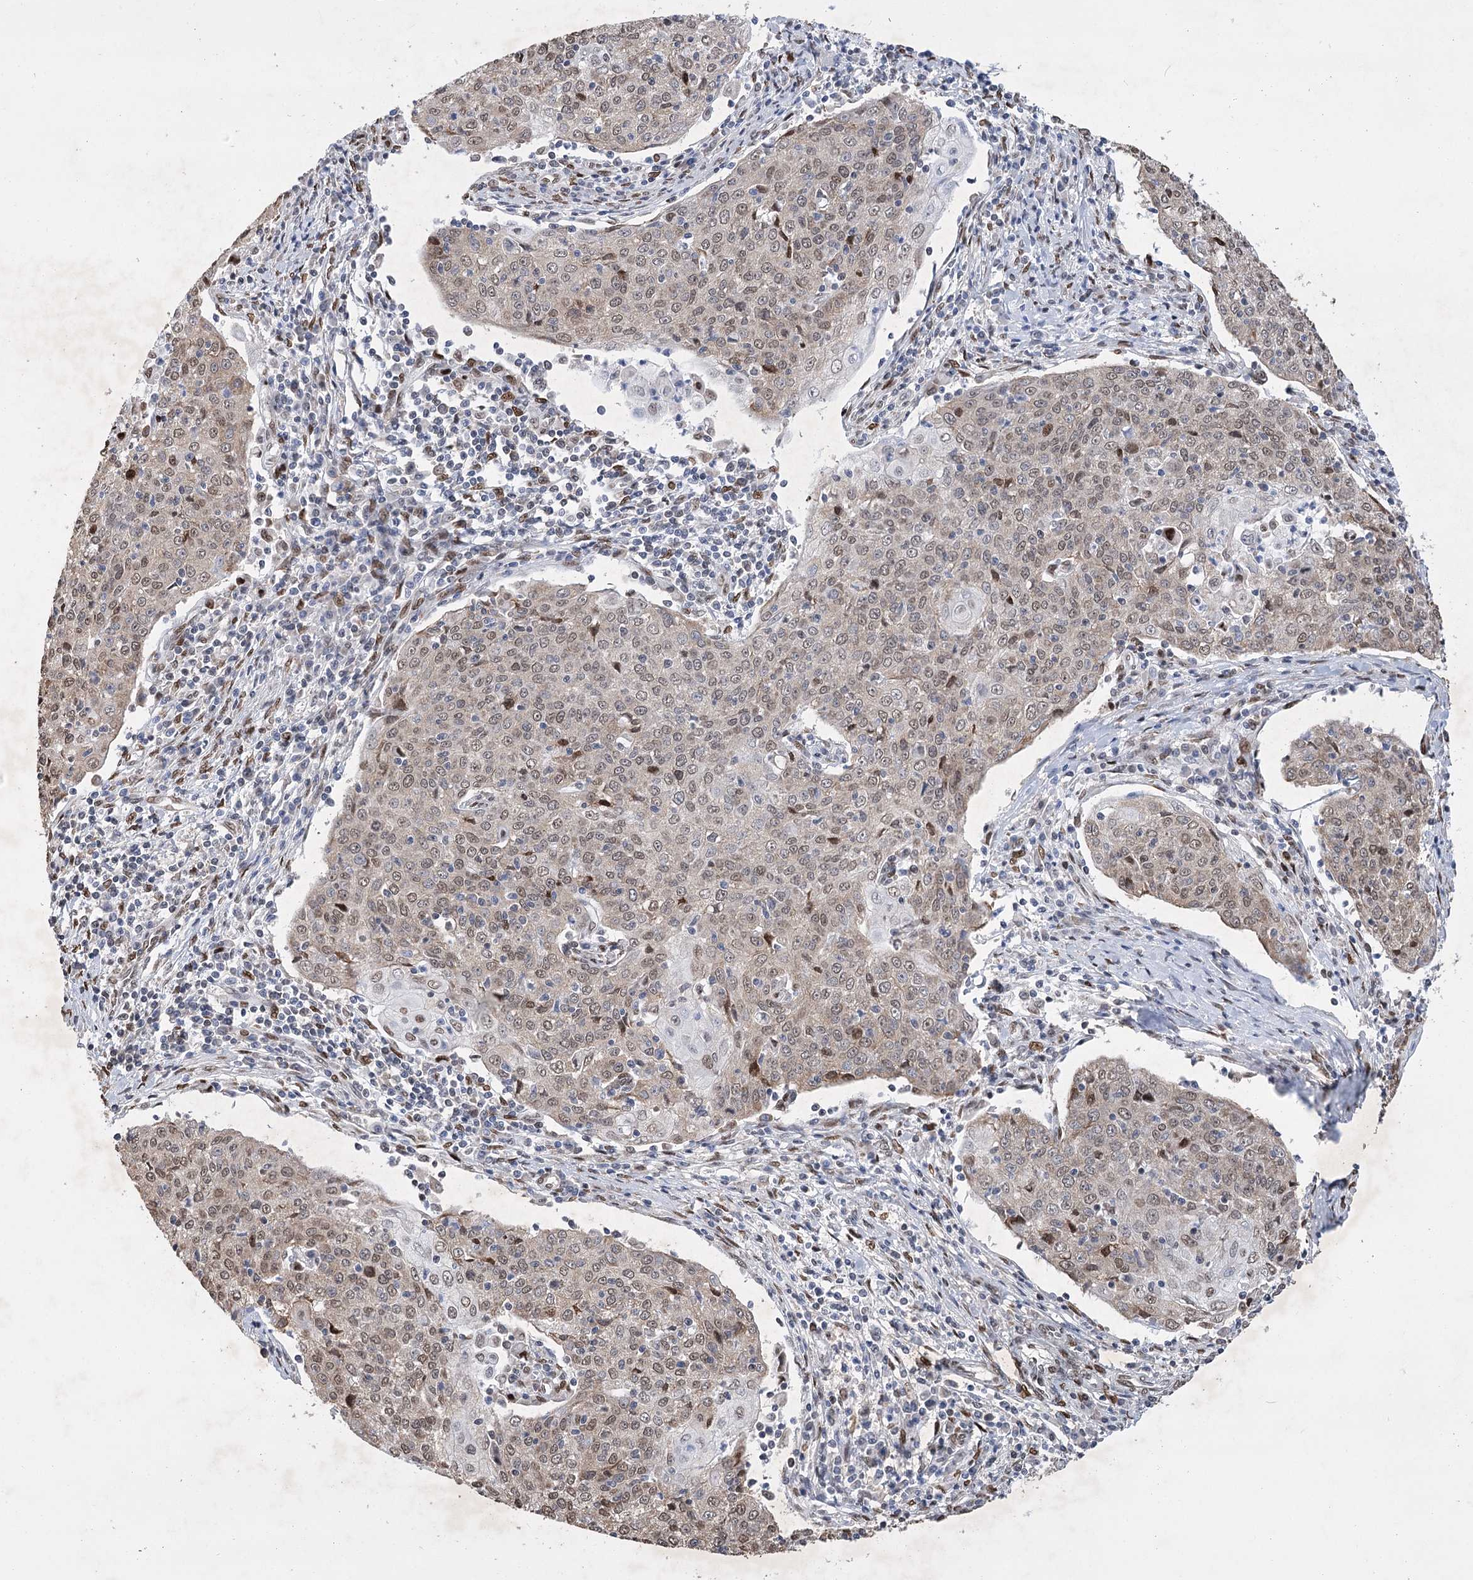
{"staining": {"intensity": "moderate", "quantity": ">75%", "location": "nuclear"}, "tissue": "cervical cancer", "cell_type": "Tumor cells", "image_type": "cancer", "snomed": [{"axis": "morphology", "description": "Squamous cell carcinoma, NOS"}, {"axis": "topography", "description": "Cervix"}], "caption": "Squamous cell carcinoma (cervical) tissue demonstrates moderate nuclear staining in approximately >75% of tumor cells", "gene": "NFU1", "patient": {"sex": "female", "age": 48}}